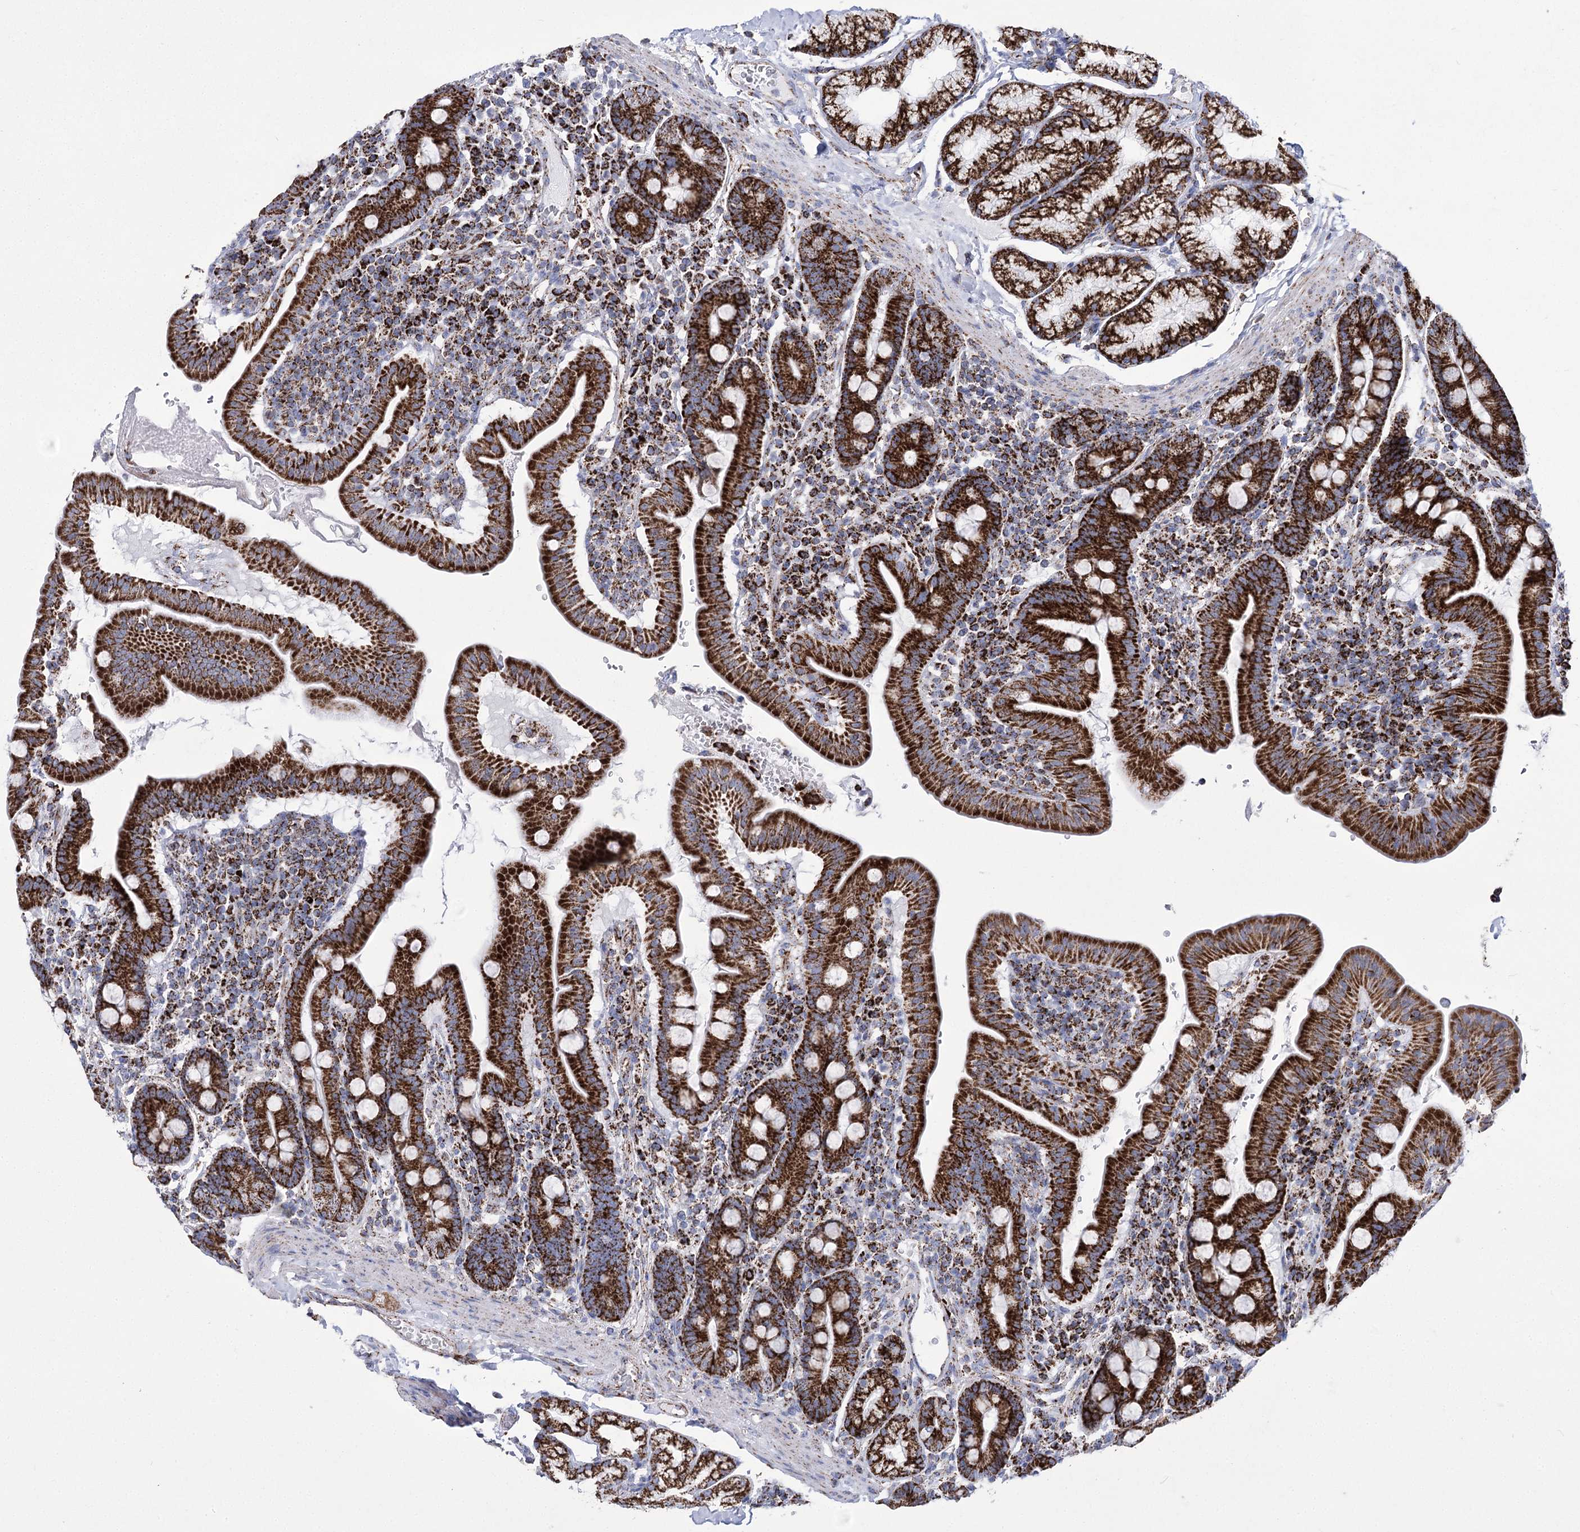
{"staining": {"intensity": "strong", "quantity": ">75%", "location": "cytoplasmic/membranous"}, "tissue": "duodenum", "cell_type": "Glandular cells", "image_type": "normal", "snomed": [{"axis": "morphology", "description": "Normal tissue, NOS"}, {"axis": "morphology", "description": "Adenocarcinoma, NOS"}, {"axis": "topography", "description": "Pancreas"}, {"axis": "topography", "description": "Duodenum"}], "caption": "Strong cytoplasmic/membranous protein expression is appreciated in about >75% of glandular cells in duodenum.", "gene": "PDHB", "patient": {"sex": "male", "age": 50}}